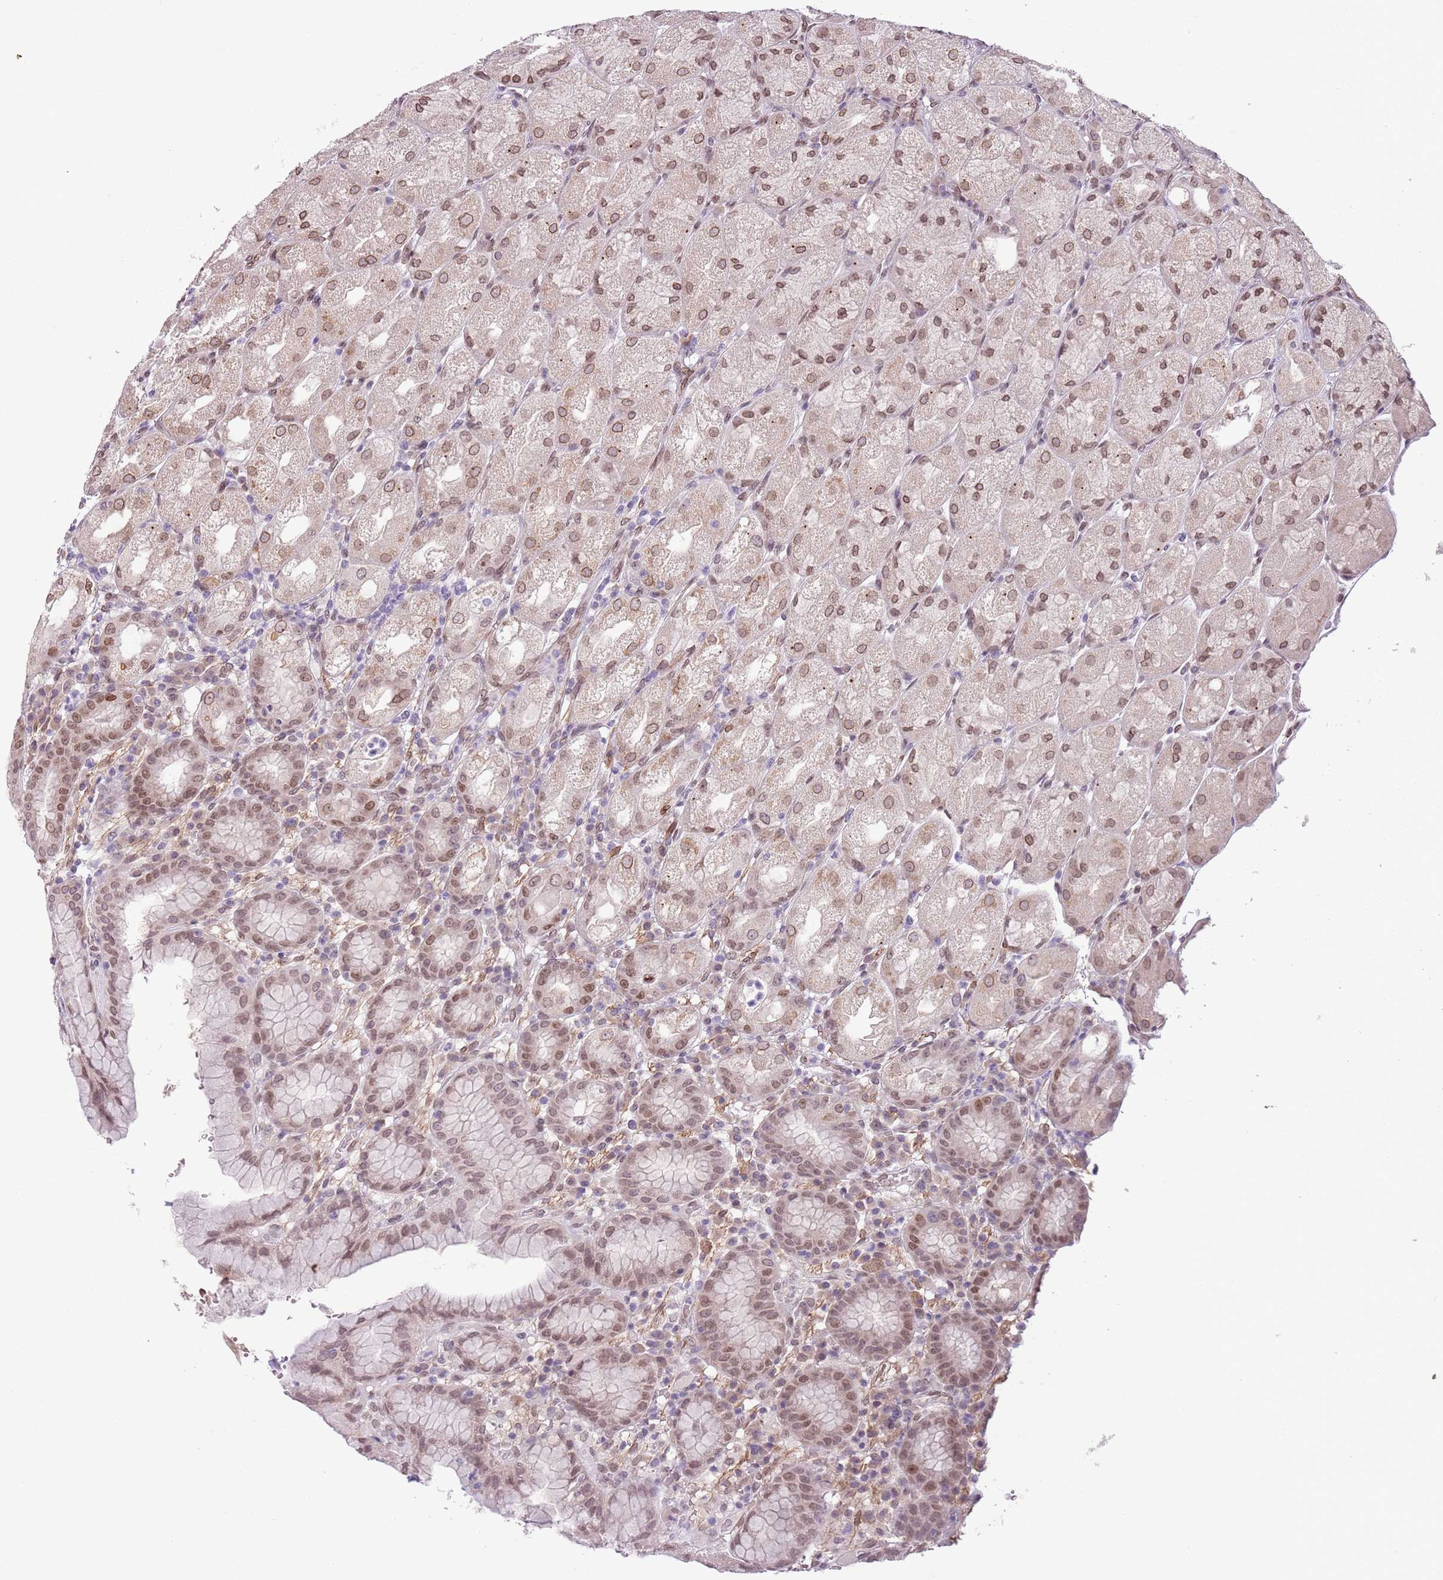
{"staining": {"intensity": "moderate", "quantity": ">75%", "location": "cytoplasmic/membranous,nuclear"}, "tissue": "stomach", "cell_type": "Glandular cells", "image_type": "normal", "snomed": [{"axis": "morphology", "description": "Normal tissue, NOS"}, {"axis": "topography", "description": "Stomach, upper"}], "caption": "The image displays a brown stain indicating the presence of a protein in the cytoplasmic/membranous,nuclear of glandular cells in stomach.", "gene": "ZGLP1", "patient": {"sex": "male", "age": 52}}